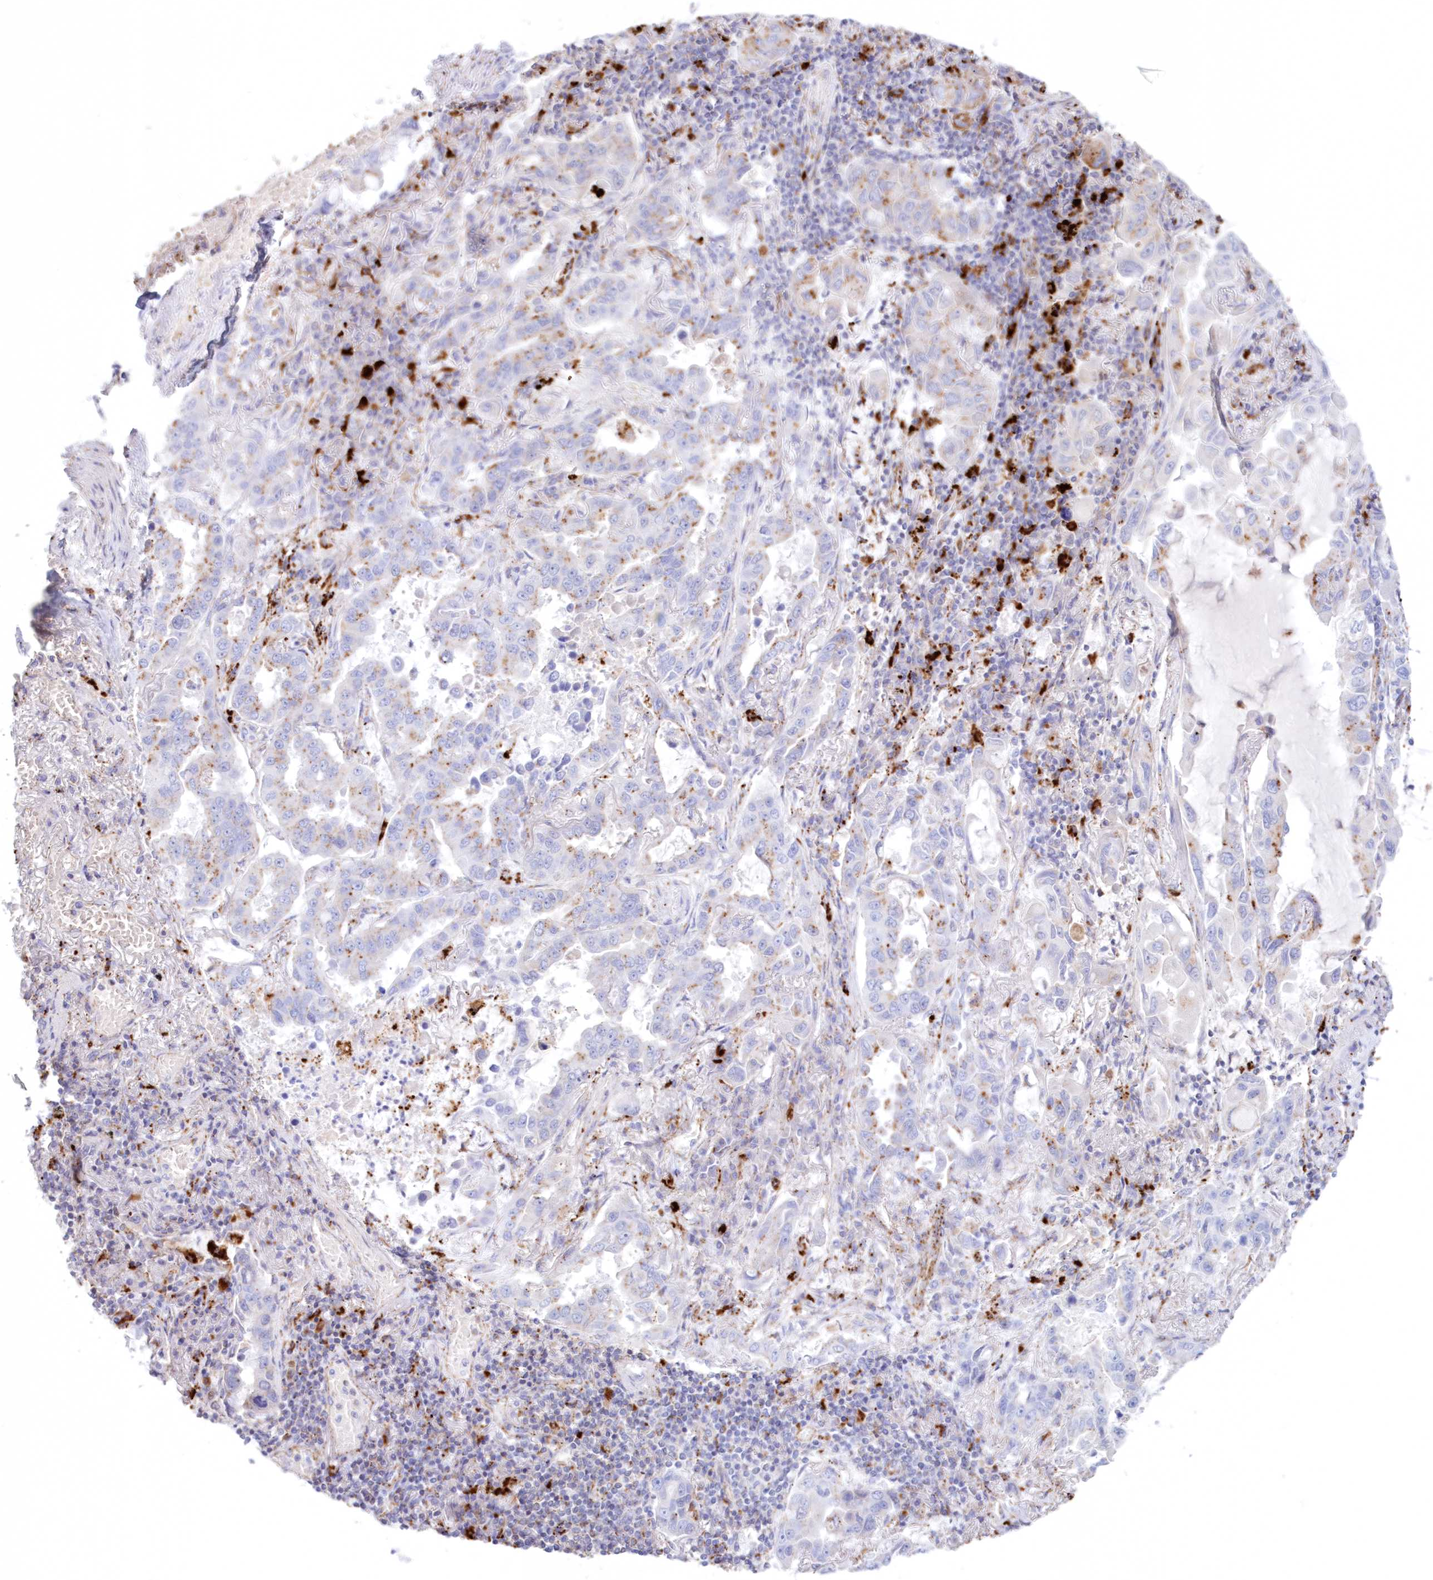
{"staining": {"intensity": "weak", "quantity": "<25%", "location": "cytoplasmic/membranous"}, "tissue": "lung cancer", "cell_type": "Tumor cells", "image_type": "cancer", "snomed": [{"axis": "morphology", "description": "Adenocarcinoma, NOS"}, {"axis": "topography", "description": "Lung"}], "caption": "Immunohistochemistry (IHC) micrograph of neoplastic tissue: lung cancer stained with DAB (3,3'-diaminobenzidine) demonstrates no significant protein positivity in tumor cells. Nuclei are stained in blue.", "gene": "TPP1", "patient": {"sex": "male", "age": 64}}